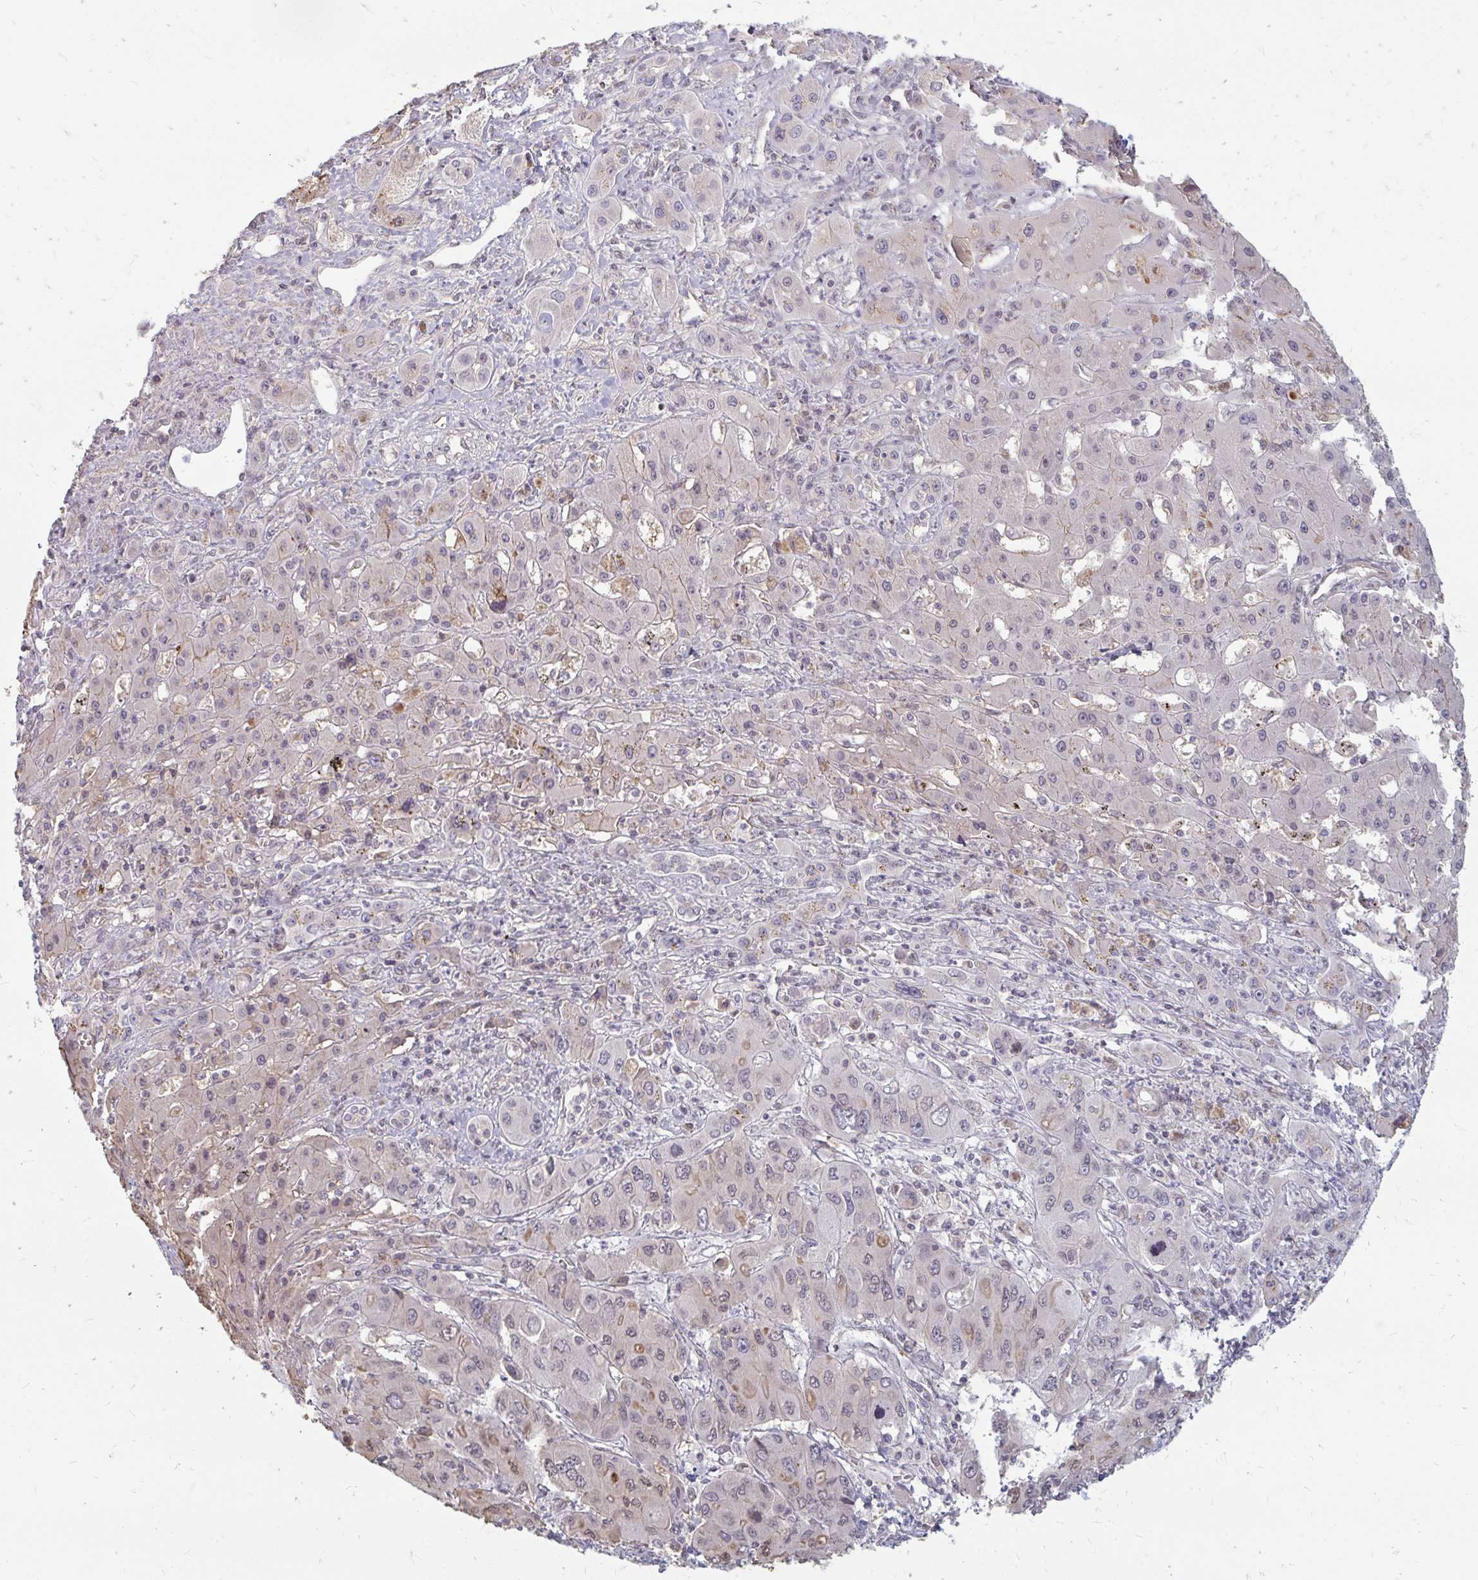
{"staining": {"intensity": "negative", "quantity": "none", "location": "none"}, "tissue": "liver cancer", "cell_type": "Tumor cells", "image_type": "cancer", "snomed": [{"axis": "morphology", "description": "Cholangiocarcinoma"}, {"axis": "topography", "description": "Liver"}], "caption": "A photomicrograph of human cholangiocarcinoma (liver) is negative for staining in tumor cells.", "gene": "GPC5", "patient": {"sex": "male", "age": 67}}